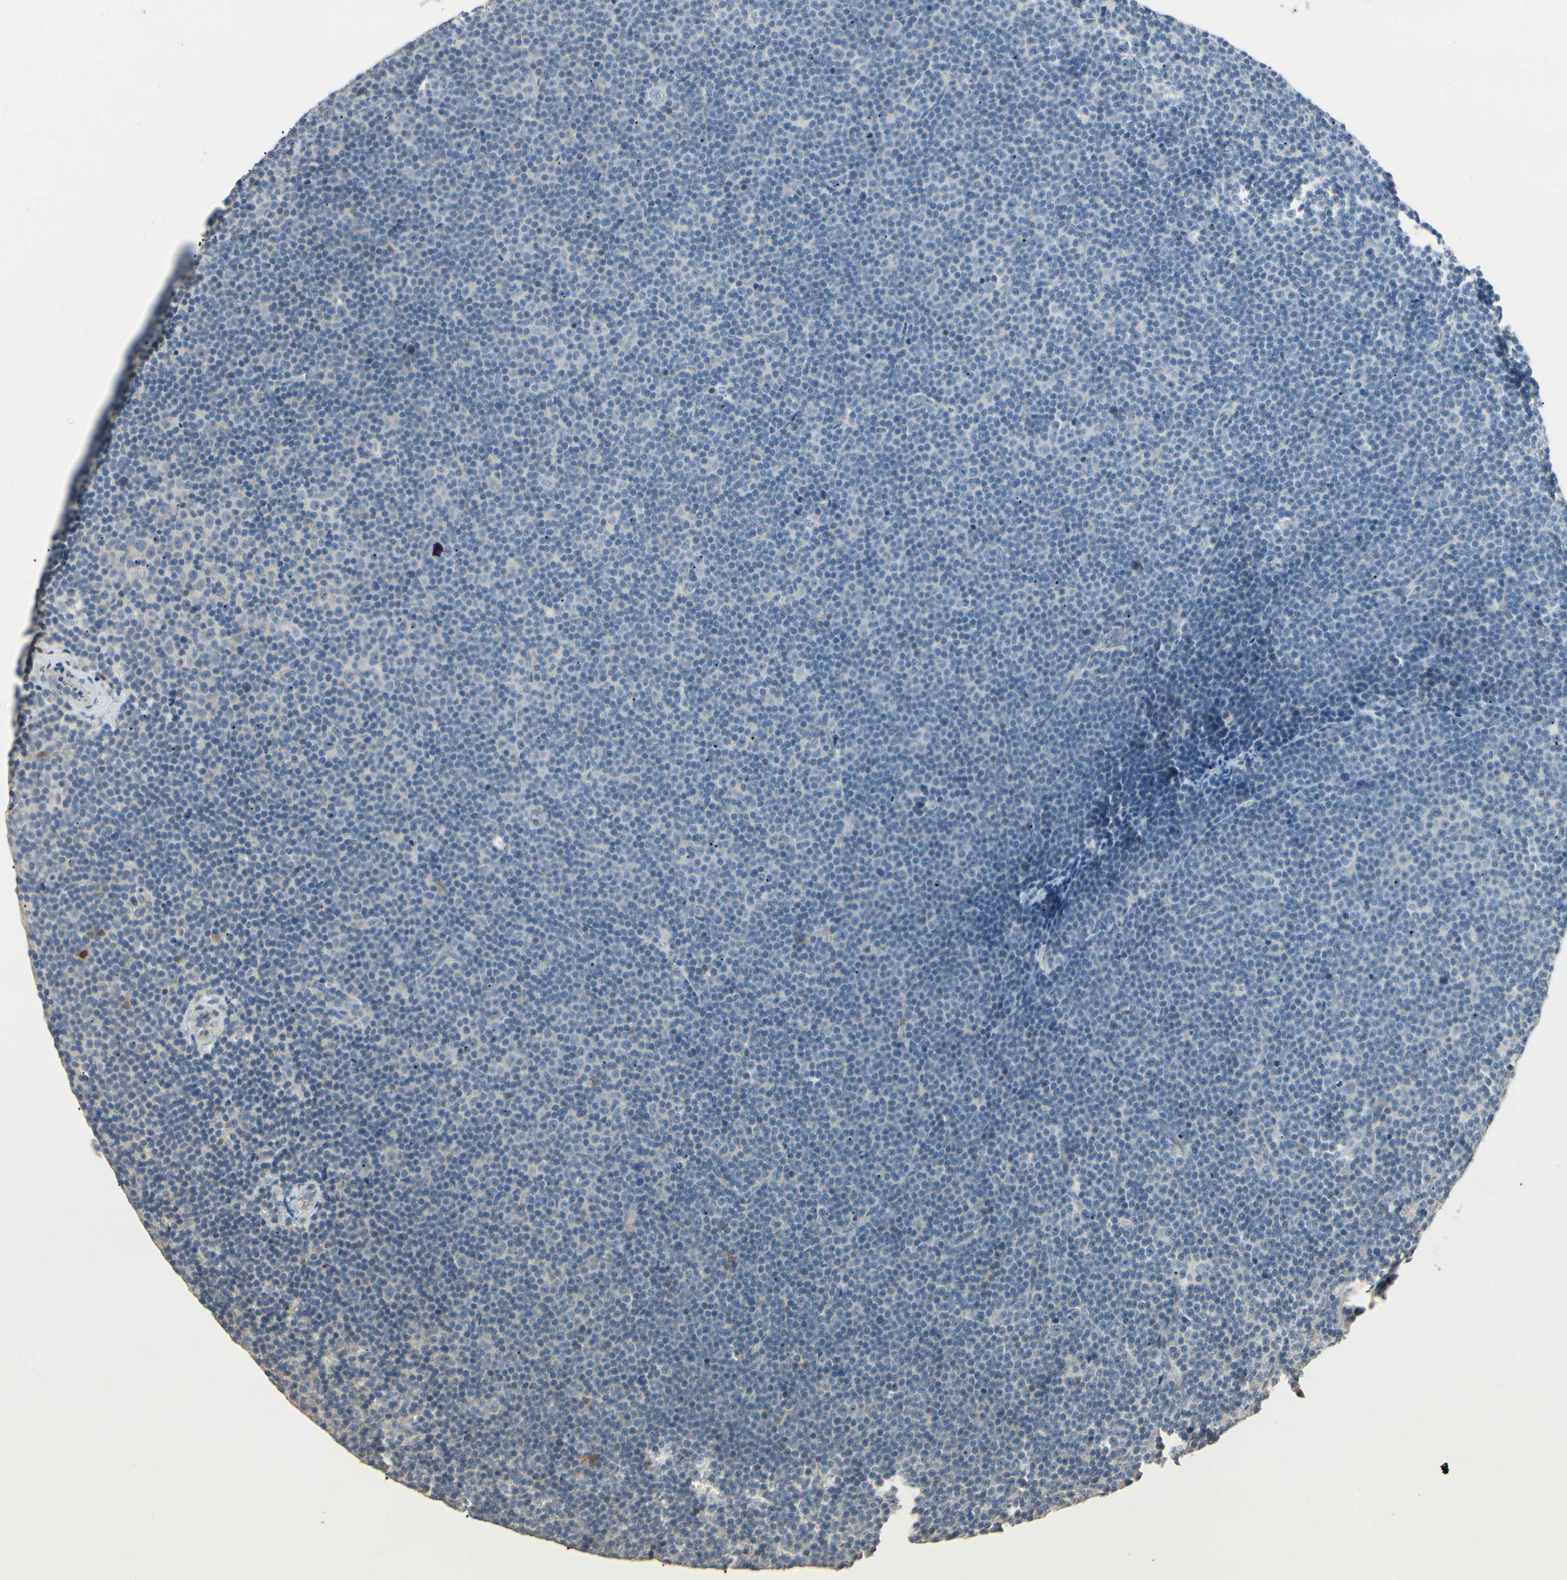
{"staining": {"intensity": "negative", "quantity": "none", "location": "none"}, "tissue": "lymphoma", "cell_type": "Tumor cells", "image_type": "cancer", "snomed": [{"axis": "morphology", "description": "Malignant lymphoma, non-Hodgkin's type, Low grade"}, {"axis": "topography", "description": "Lymph node"}], "caption": "IHC of low-grade malignant lymphoma, non-Hodgkin's type shows no positivity in tumor cells.", "gene": "GNE", "patient": {"sex": "female", "age": 67}}